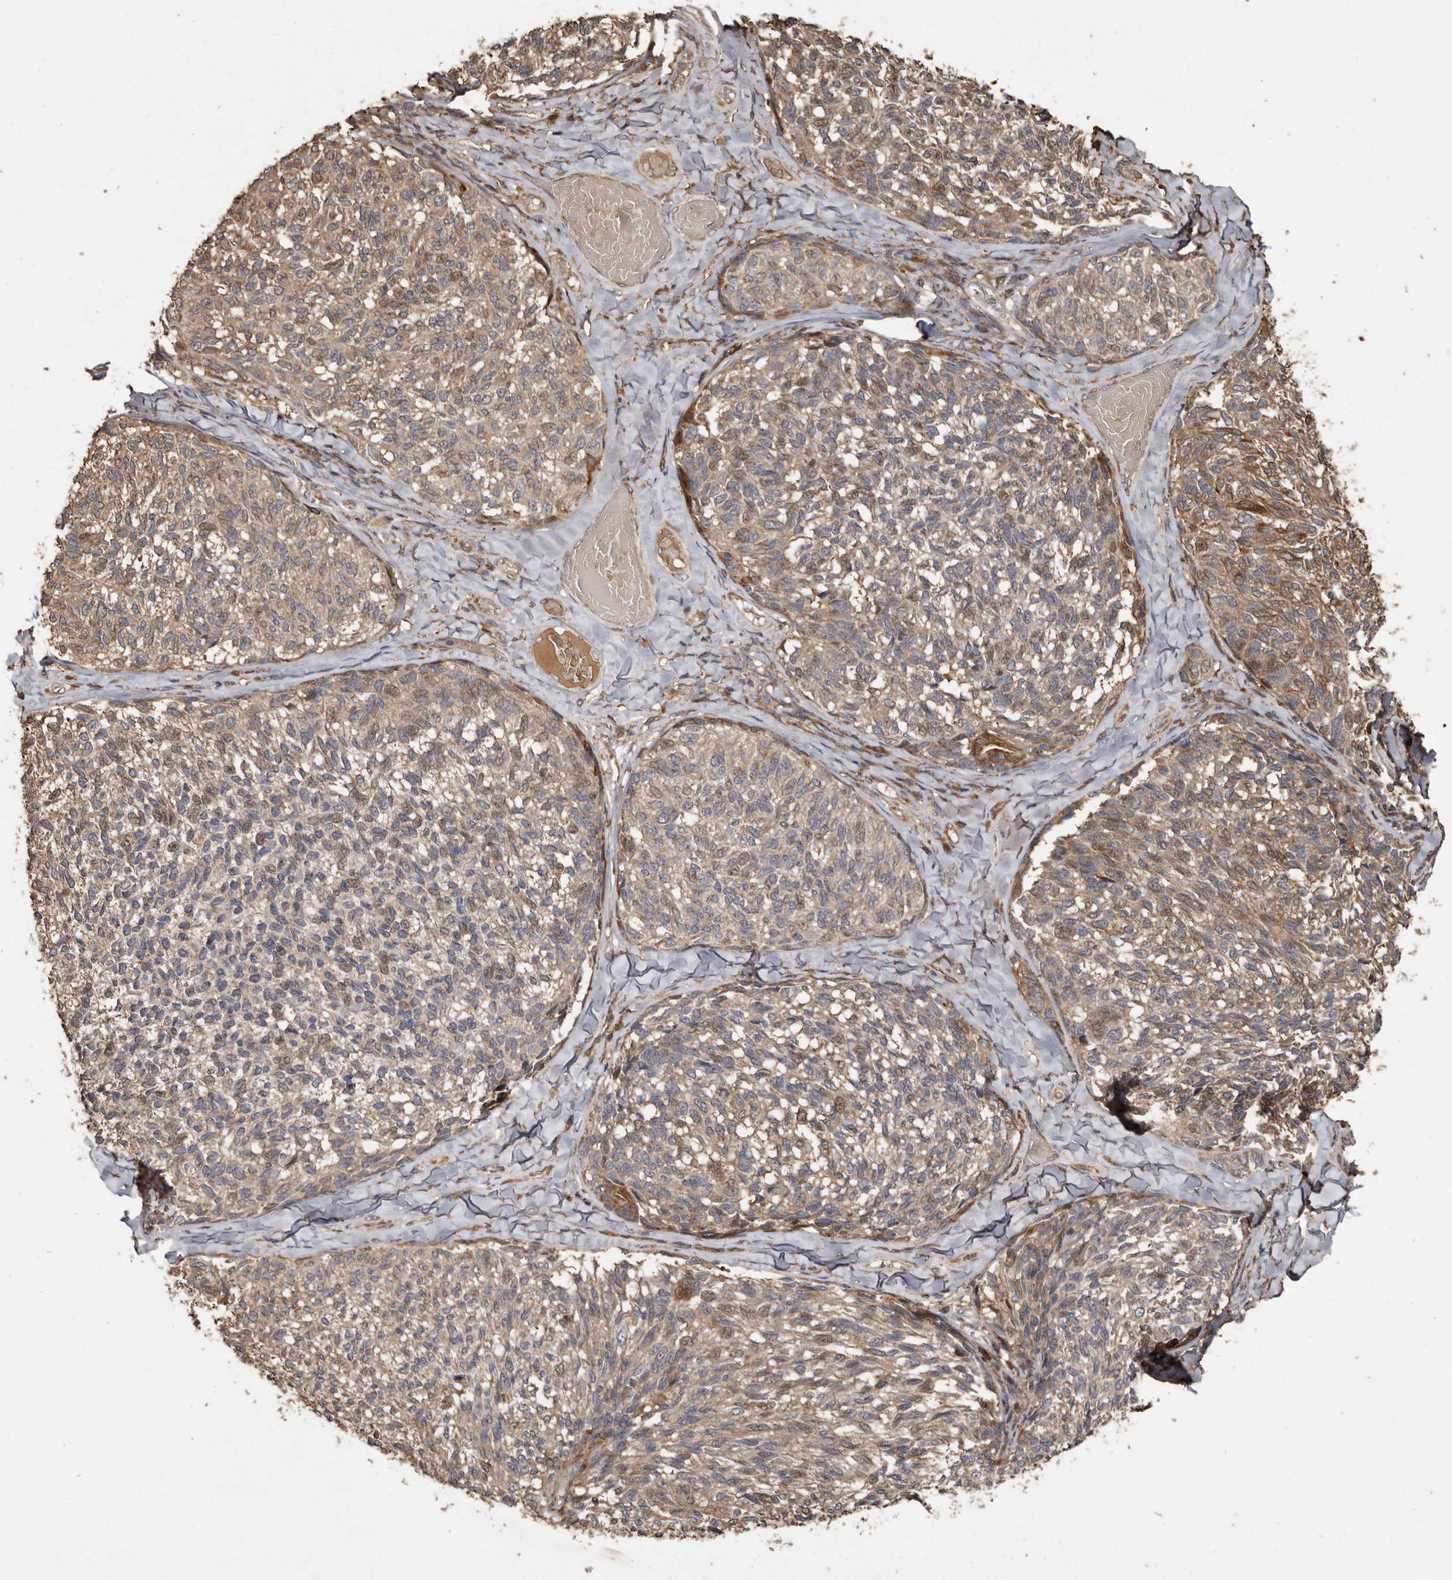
{"staining": {"intensity": "weak", "quantity": "25%-75%", "location": "cytoplasmic/membranous,nuclear"}, "tissue": "melanoma", "cell_type": "Tumor cells", "image_type": "cancer", "snomed": [{"axis": "morphology", "description": "Malignant melanoma, NOS"}, {"axis": "topography", "description": "Skin"}], "caption": "A high-resolution micrograph shows immunohistochemistry staining of melanoma, which exhibits weak cytoplasmic/membranous and nuclear expression in approximately 25%-75% of tumor cells. (DAB (3,3'-diaminobenzidine) = brown stain, brightfield microscopy at high magnification).", "gene": "RANBP17", "patient": {"sex": "female", "age": 73}}